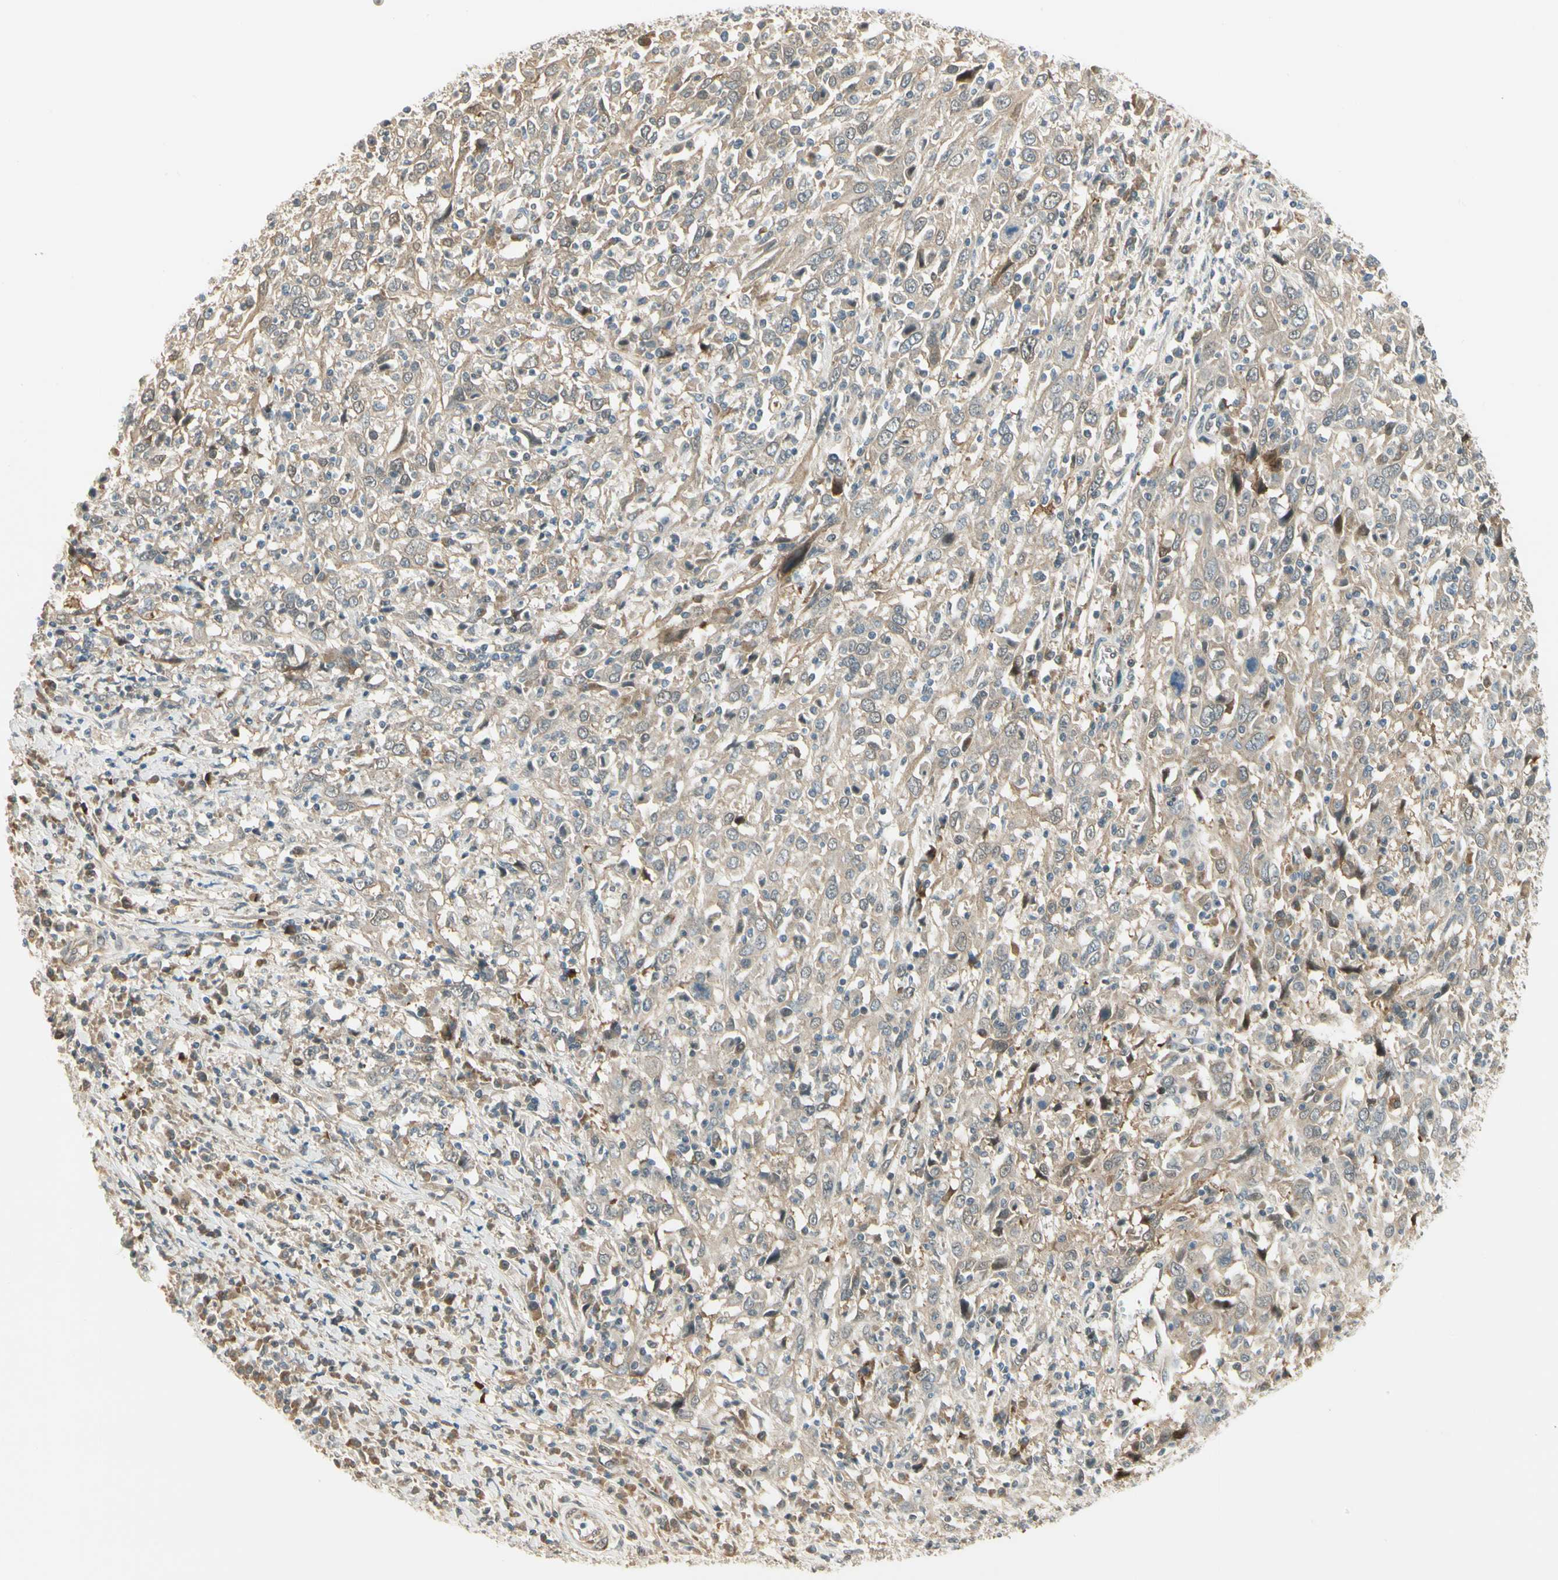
{"staining": {"intensity": "weak", "quantity": ">75%", "location": "cytoplasmic/membranous"}, "tissue": "cervical cancer", "cell_type": "Tumor cells", "image_type": "cancer", "snomed": [{"axis": "morphology", "description": "Squamous cell carcinoma, NOS"}, {"axis": "topography", "description": "Cervix"}], "caption": "Immunohistochemistry (DAB (3,3'-diaminobenzidine)) staining of human squamous cell carcinoma (cervical) demonstrates weak cytoplasmic/membranous protein staining in about >75% of tumor cells.", "gene": "EPHB3", "patient": {"sex": "female", "age": 46}}